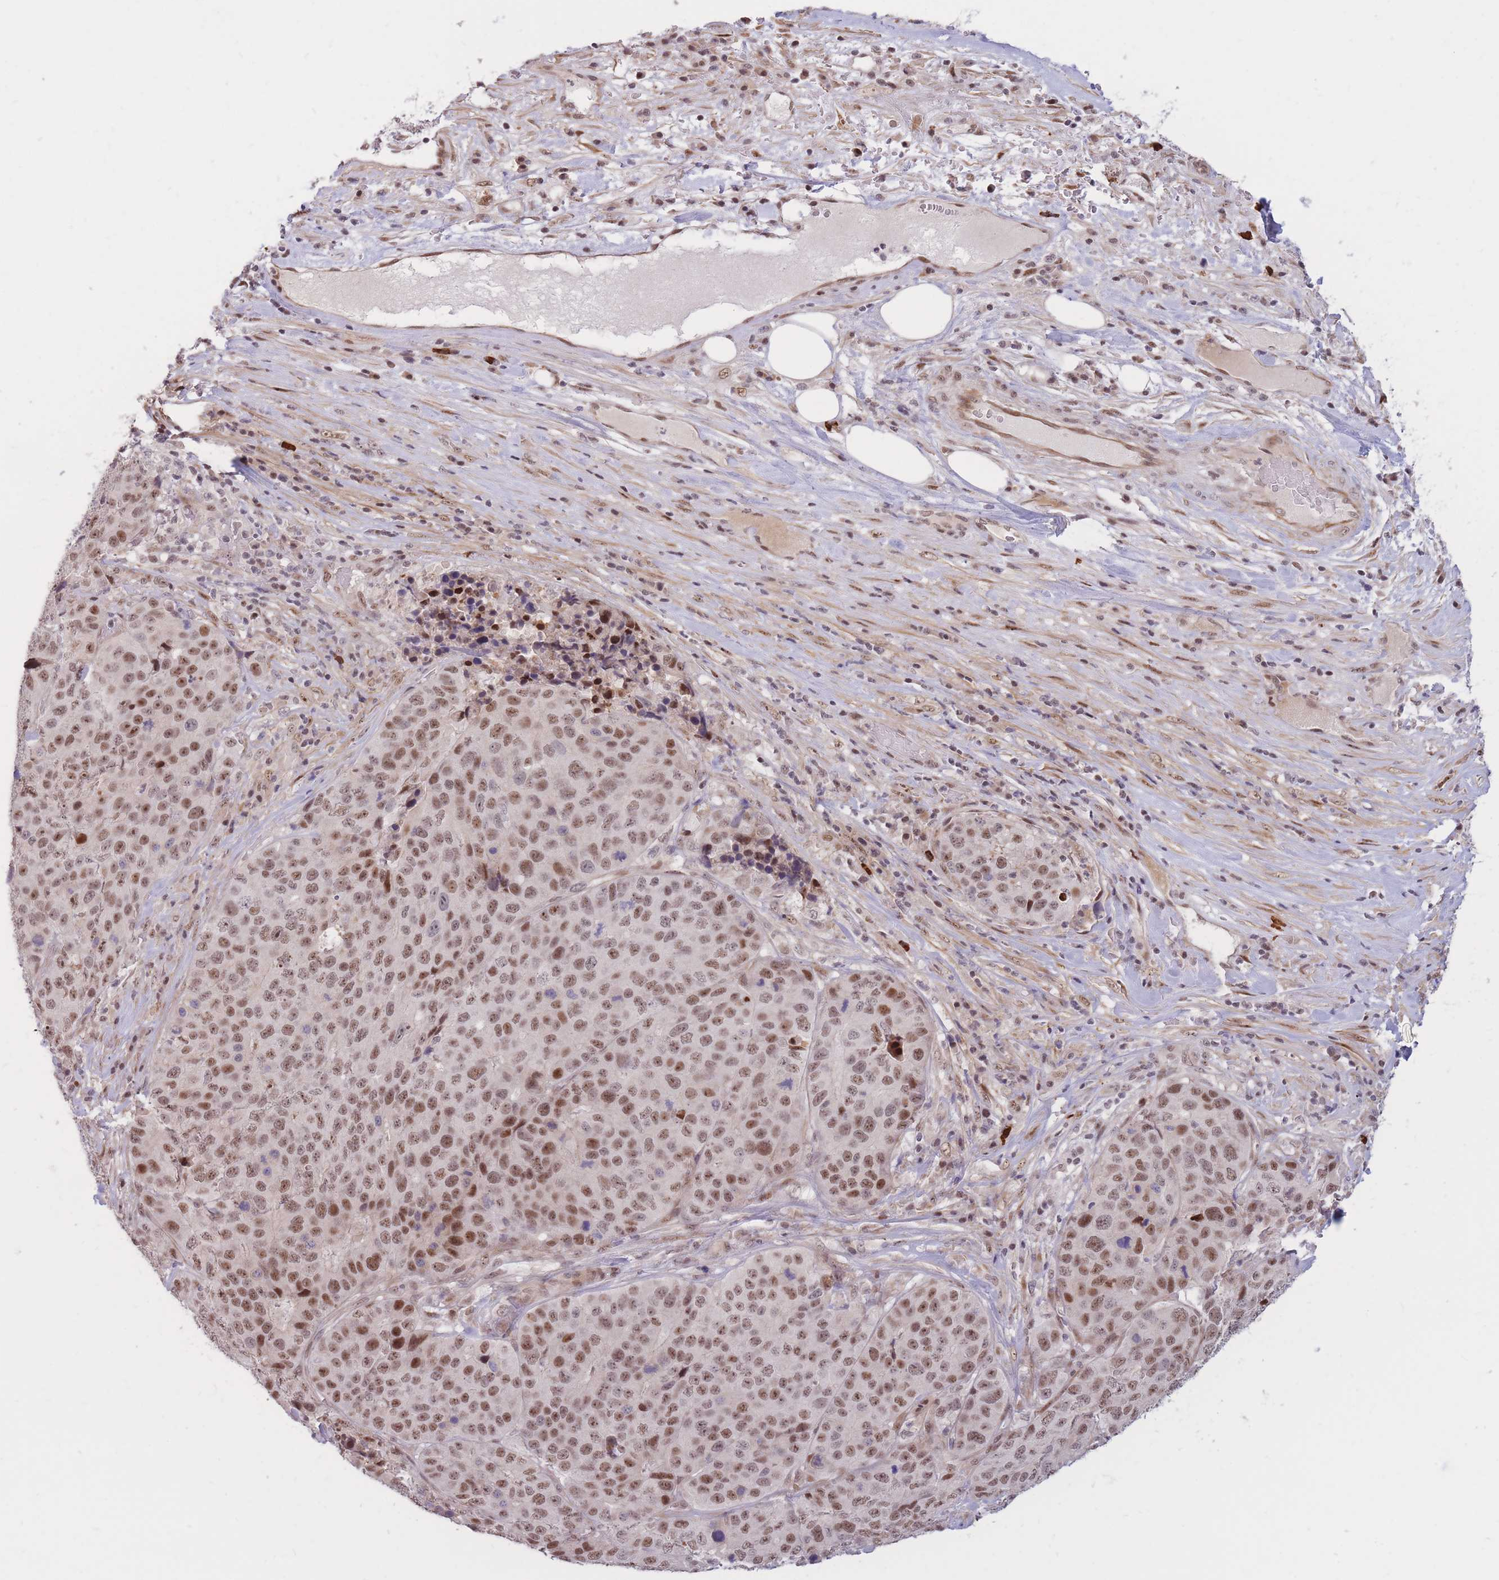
{"staining": {"intensity": "moderate", "quantity": ">75%", "location": "nuclear"}, "tissue": "stomach cancer", "cell_type": "Tumor cells", "image_type": "cancer", "snomed": [{"axis": "morphology", "description": "Adenocarcinoma, NOS"}, {"axis": "topography", "description": "Stomach"}], "caption": "IHC image of neoplastic tissue: human stomach cancer (adenocarcinoma) stained using IHC reveals medium levels of moderate protein expression localized specifically in the nuclear of tumor cells, appearing as a nuclear brown color.", "gene": "ERICH6B", "patient": {"sex": "male", "age": 71}}